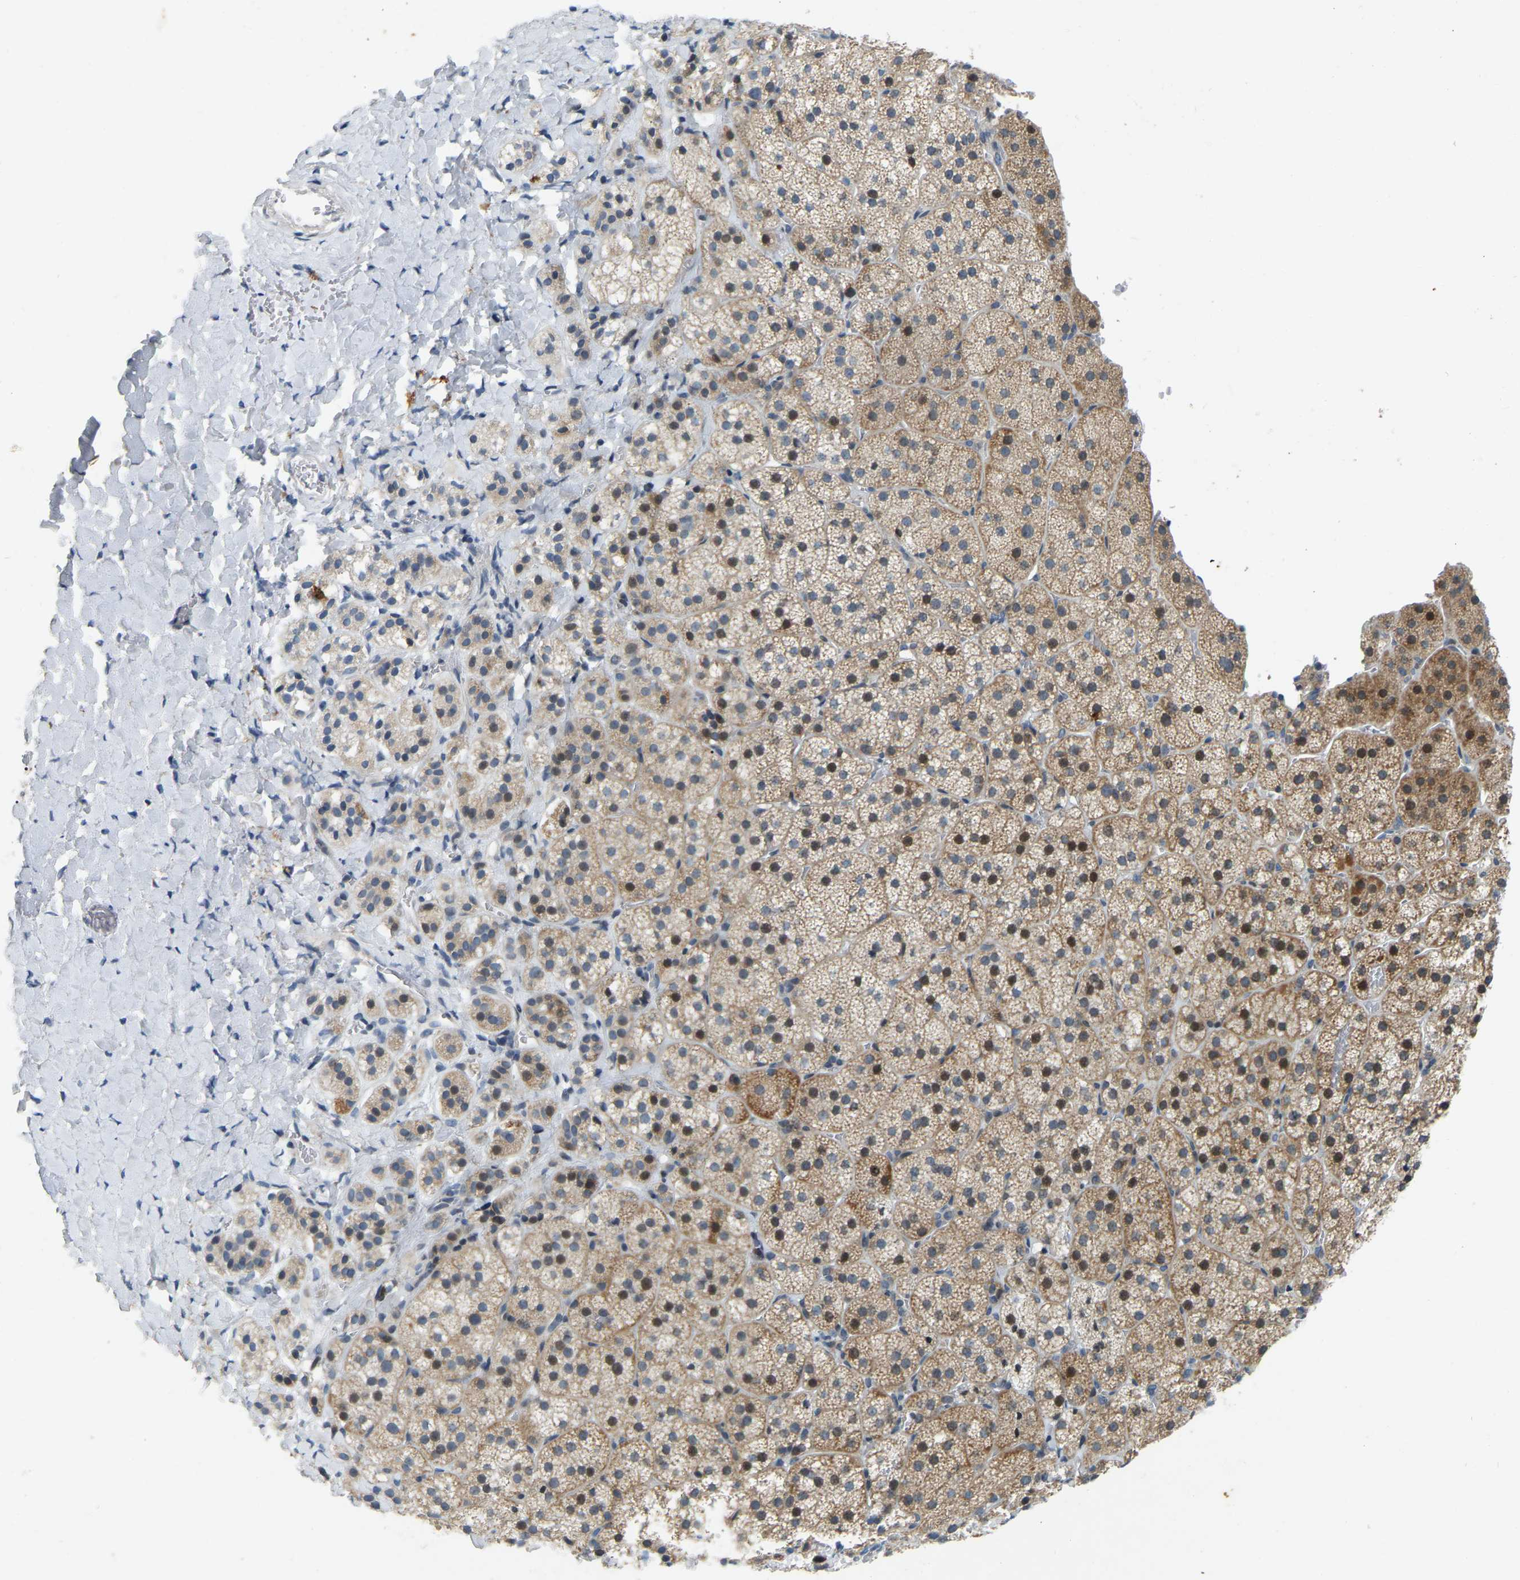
{"staining": {"intensity": "moderate", "quantity": ">75%", "location": "cytoplasmic/membranous,nuclear"}, "tissue": "adrenal gland", "cell_type": "Glandular cells", "image_type": "normal", "snomed": [{"axis": "morphology", "description": "Normal tissue, NOS"}, {"axis": "topography", "description": "Adrenal gland"}], "caption": "Immunohistochemistry (IHC) of normal adrenal gland demonstrates medium levels of moderate cytoplasmic/membranous,nuclear positivity in about >75% of glandular cells. Using DAB (3,3'-diaminobenzidine) (brown) and hematoxylin (blue) stains, captured at high magnification using brightfield microscopy.", "gene": "ENSG00000283765", "patient": {"sex": "female", "age": 44}}